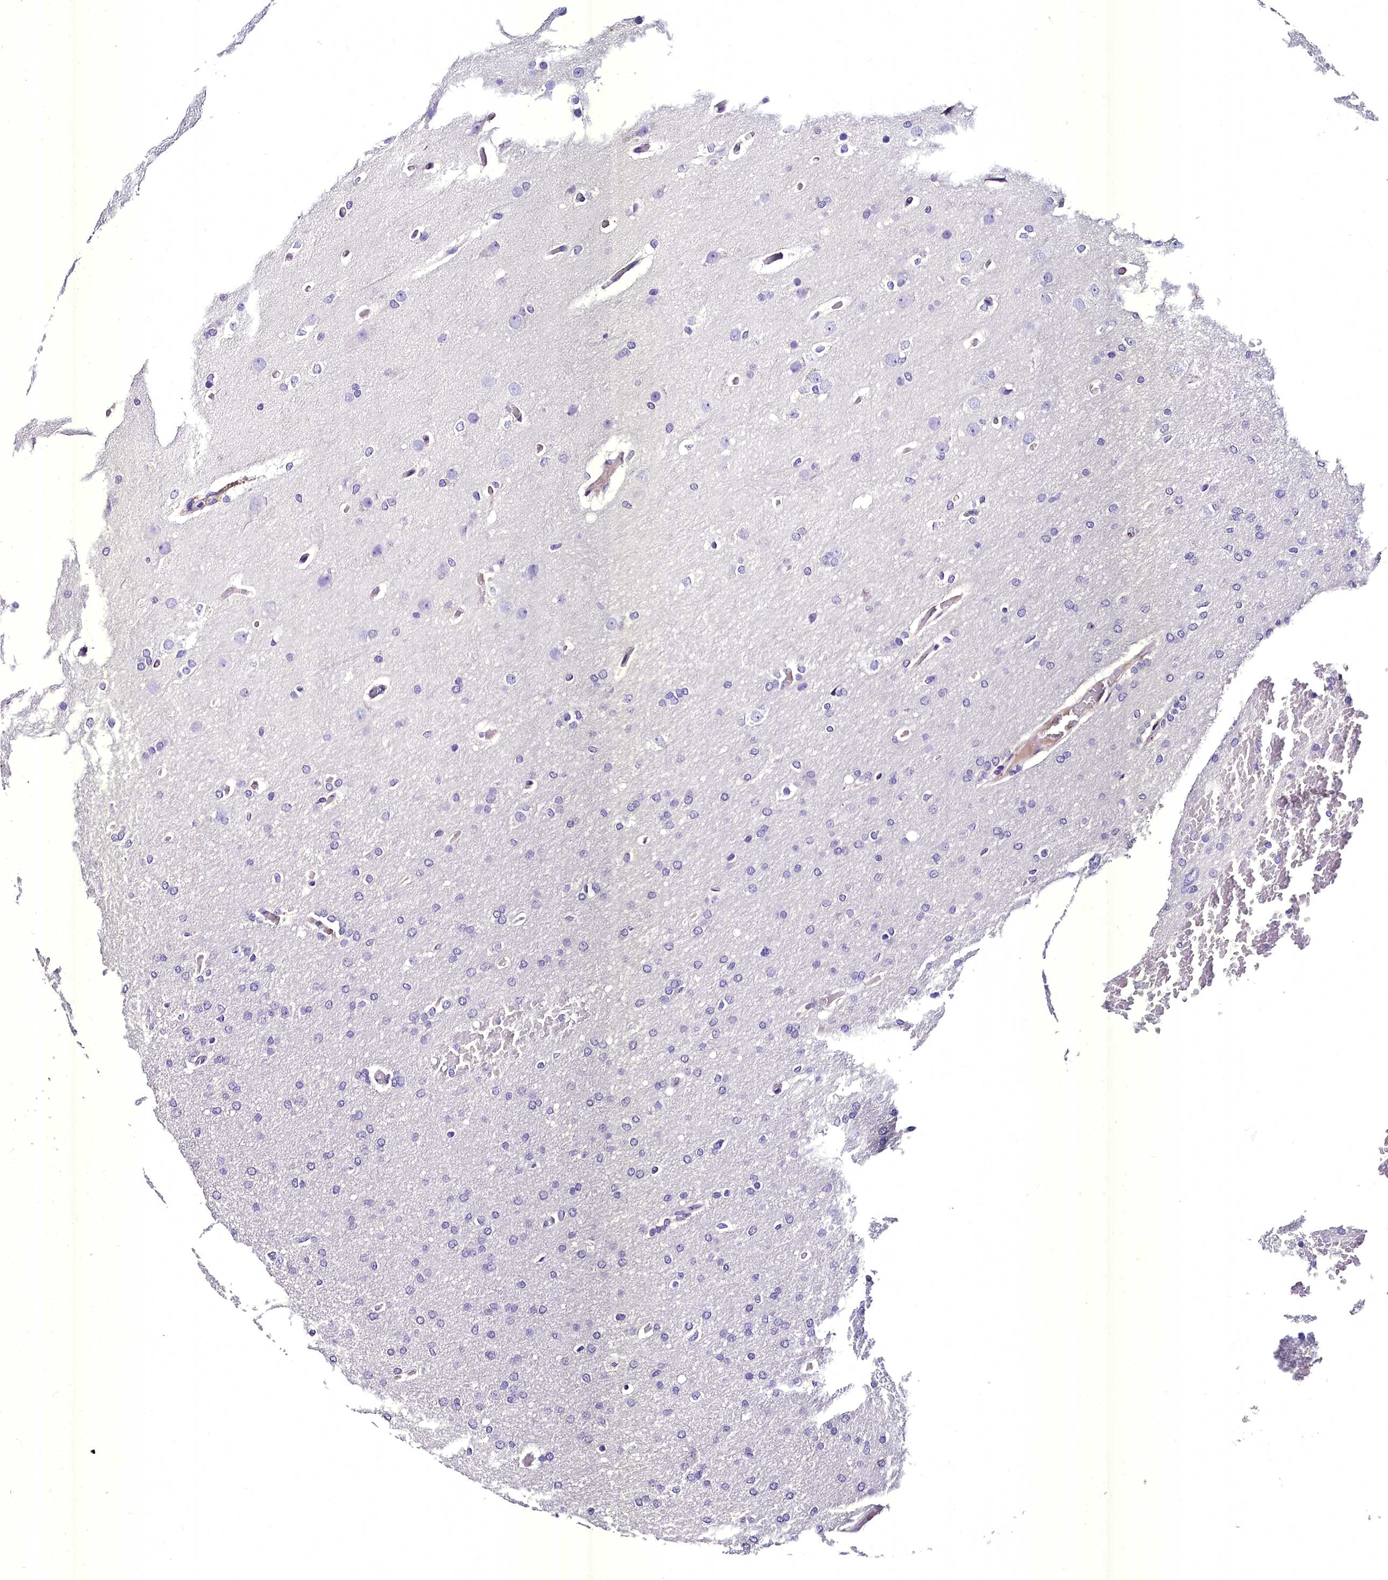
{"staining": {"intensity": "negative", "quantity": "none", "location": "none"}, "tissue": "glioma", "cell_type": "Tumor cells", "image_type": "cancer", "snomed": [{"axis": "morphology", "description": "Glioma, malignant, High grade"}, {"axis": "topography", "description": "Cerebral cortex"}], "caption": "The image exhibits no staining of tumor cells in high-grade glioma (malignant).", "gene": "MS4A18", "patient": {"sex": "female", "age": 36}}